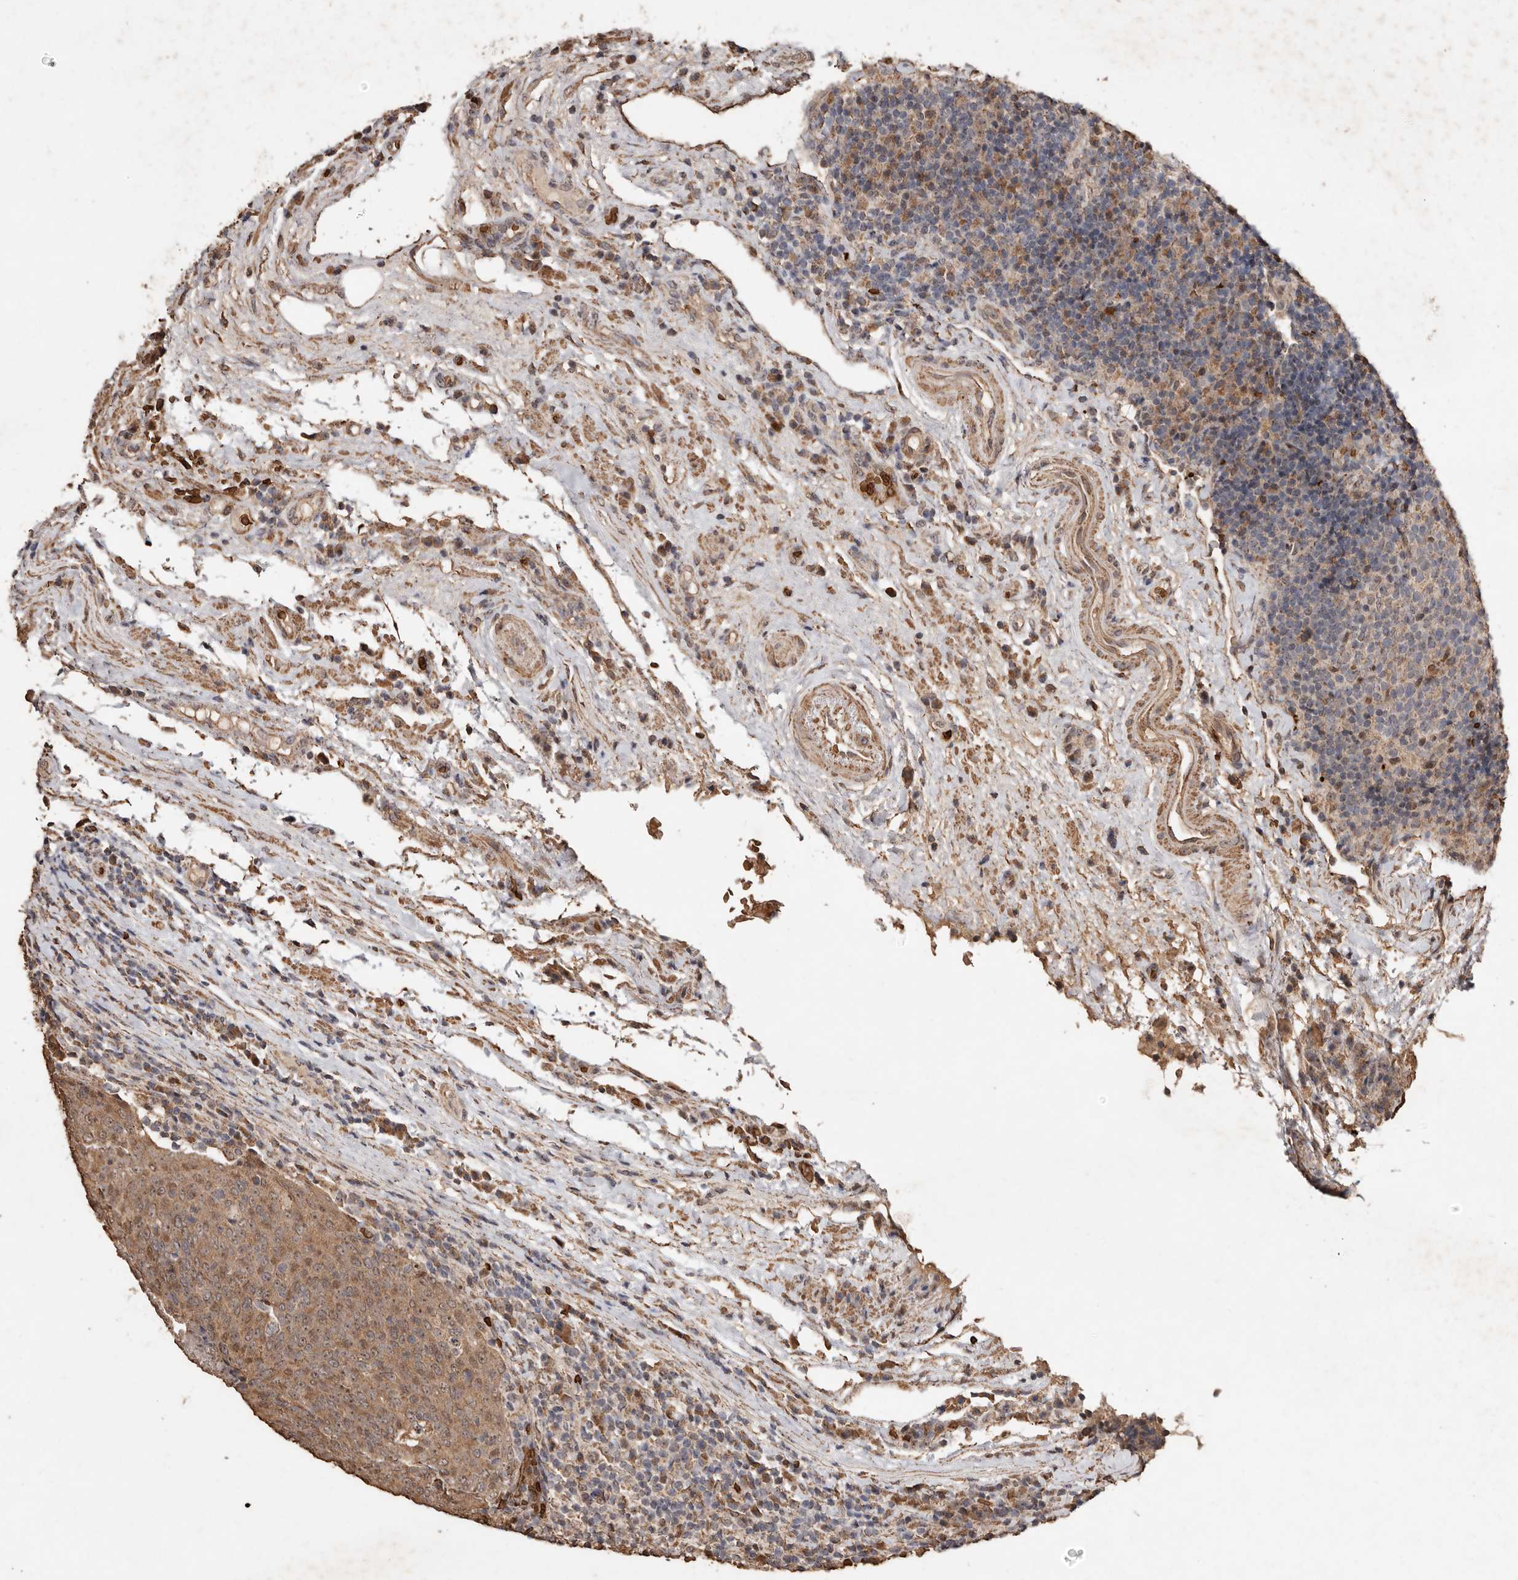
{"staining": {"intensity": "moderate", "quantity": ">75%", "location": "cytoplasmic/membranous,nuclear"}, "tissue": "head and neck cancer", "cell_type": "Tumor cells", "image_type": "cancer", "snomed": [{"axis": "morphology", "description": "Squamous cell carcinoma, NOS"}, {"axis": "morphology", "description": "Squamous cell carcinoma, metastatic, NOS"}, {"axis": "topography", "description": "Lymph node"}, {"axis": "topography", "description": "Head-Neck"}], "caption": "This histopathology image exhibits metastatic squamous cell carcinoma (head and neck) stained with immunohistochemistry (IHC) to label a protein in brown. The cytoplasmic/membranous and nuclear of tumor cells show moderate positivity for the protein. Nuclei are counter-stained blue.", "gene": "GRAMD2A", "patient": {"sex": "male", "age": 62}}